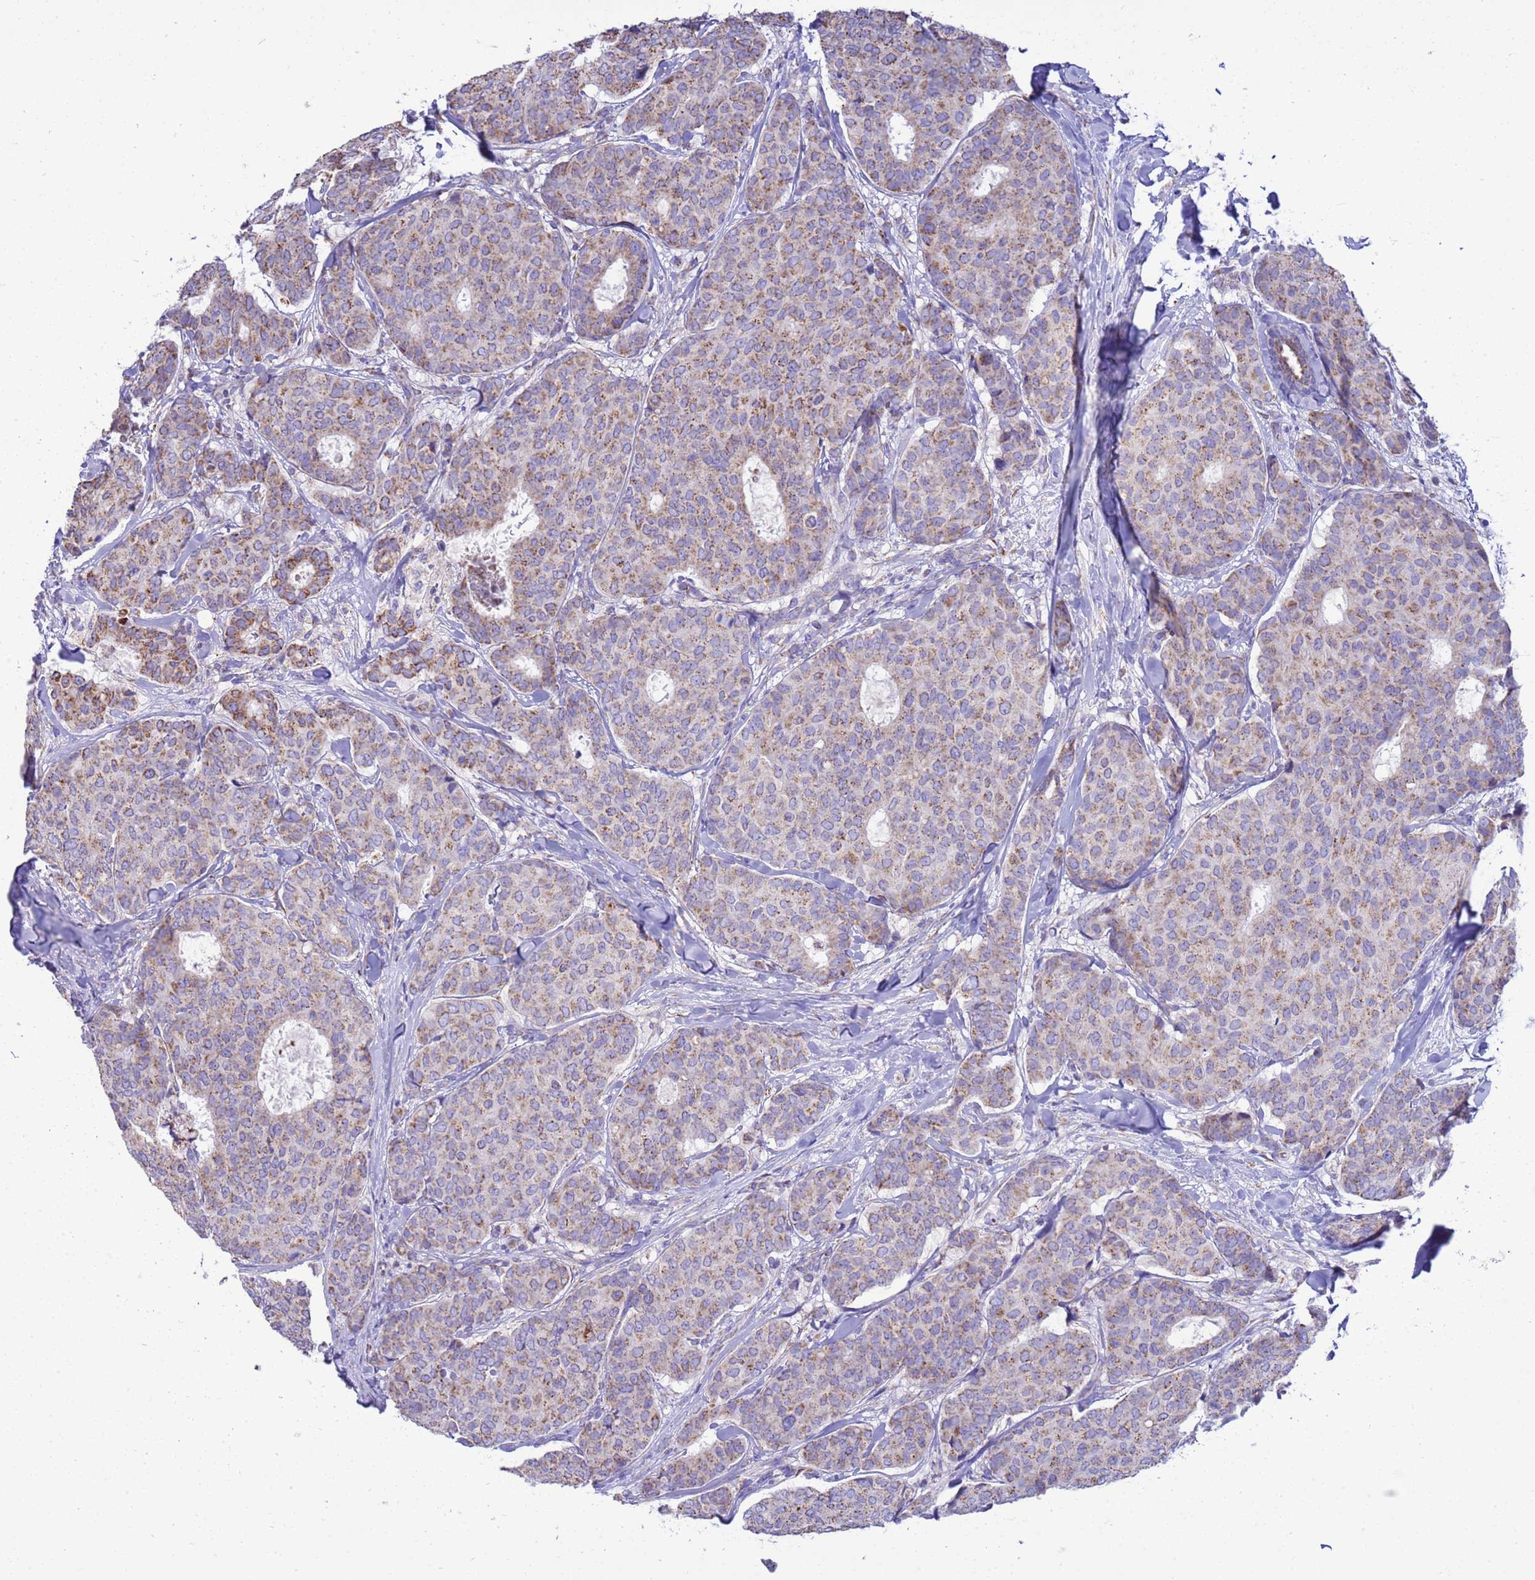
{"staining": {"intensity": "moderate", "quantity": "25%-75%", "location": "cytoplasmic/membranous"}, "tissue": "breast cancer", "cell_type": "Tumor cells", "image_type": "cancer", "snomed": [{"axis": "morphology", "description": "Duct carcinoma"}, {"axis": "topography", "description": "Breast"}], "caption": "IHC photomicrograph of breast cancer stained for a protein (brown), which shows medium levels of moderate cytoplasmic/membranous expression in approximately 25%-75% of tumor cells.", "gene": "RNF165", "patient": {"sex": "female", "age": 75}}